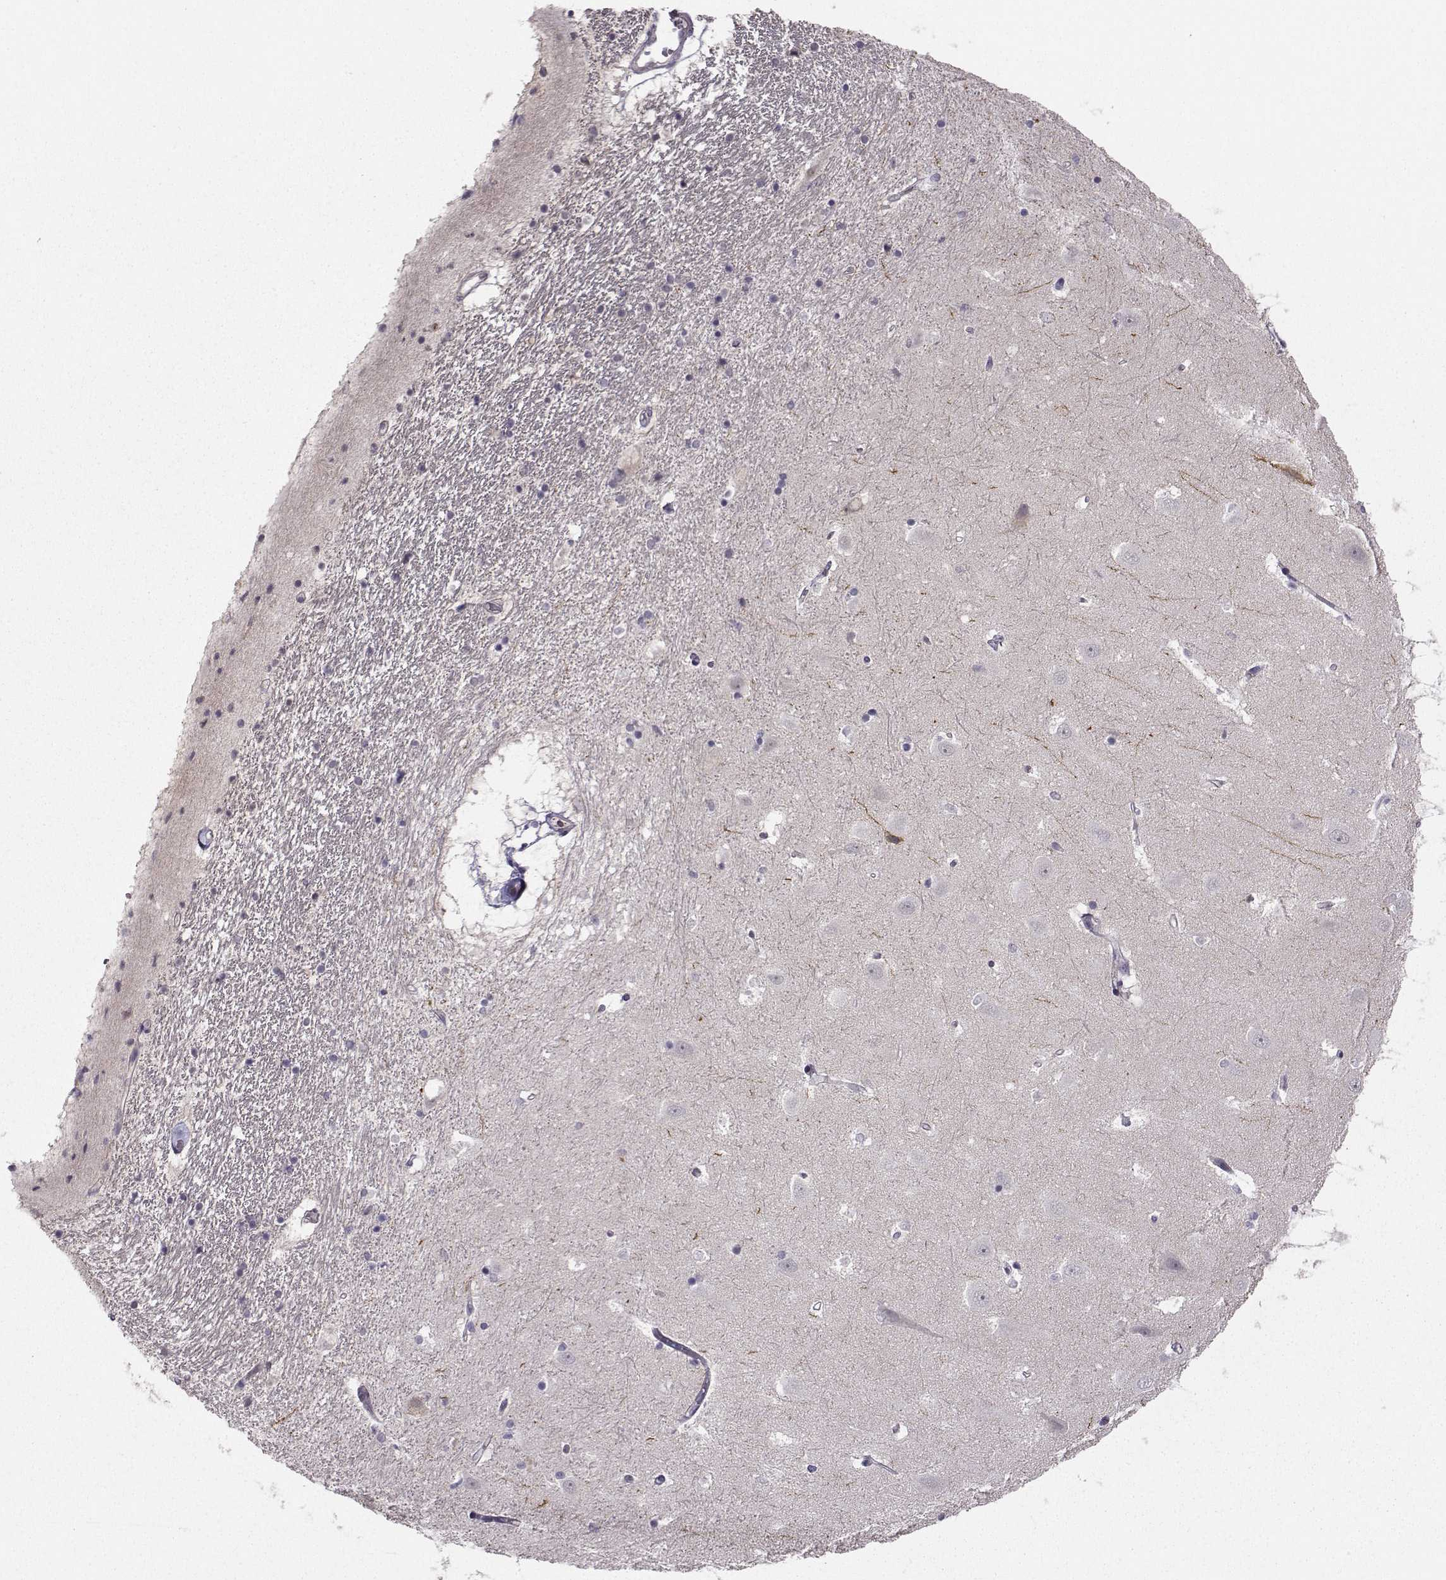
{"staining": {"intensity": "negative", "quantity": "none", "location": "none"}, "tissue": "hippocampus", "cell_type": "Glial cells", "image_type": "normal", "snomed": [{"axis": "morphology", "description": "Normal tissue, NOS"}, {"axis": "topography", "description": "Hippocampus"}], "caption": "The IHC micrograph has no significant staining in glial cells of hippocampus.", "gene": "NQO1", "patient": {"sex": "male", "age": 44}}